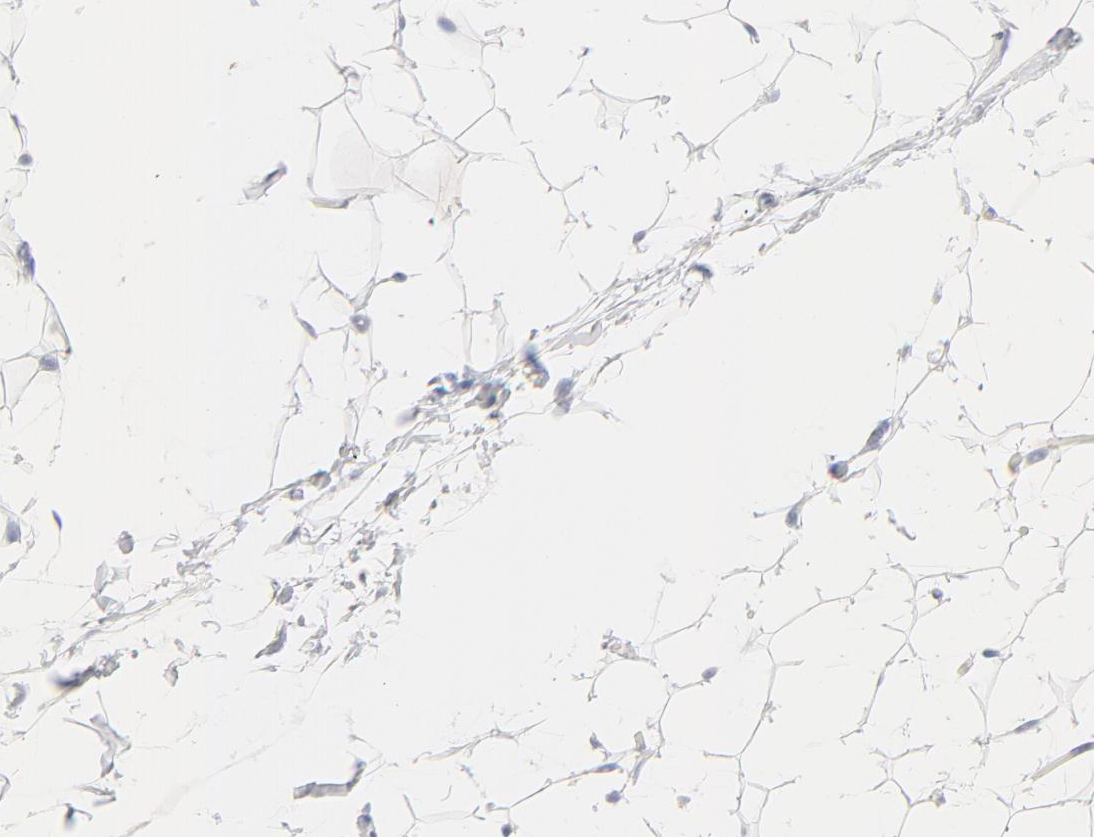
{"staining": {"intensity": "negative", "quantity": "none", "location": "none"}, "tissue": "adipose tissue", "cell_type": "Adipocytes", "image_type": "normal", "snomed": [{"axis": "morphology", "description": "Normal tissue, NOS"}, {"axis": "topography", "description": "Soft tissue"}], "caption": "Immunohistochemistry histopathology image of benign adipose tissue: human adipose tissue stained with DAB exhibits no significant protein staining in adipocytes. Nuclei are stained in blue.", "gene": "ONECUT1", "patient": {"sex": "male", "age": 26}}